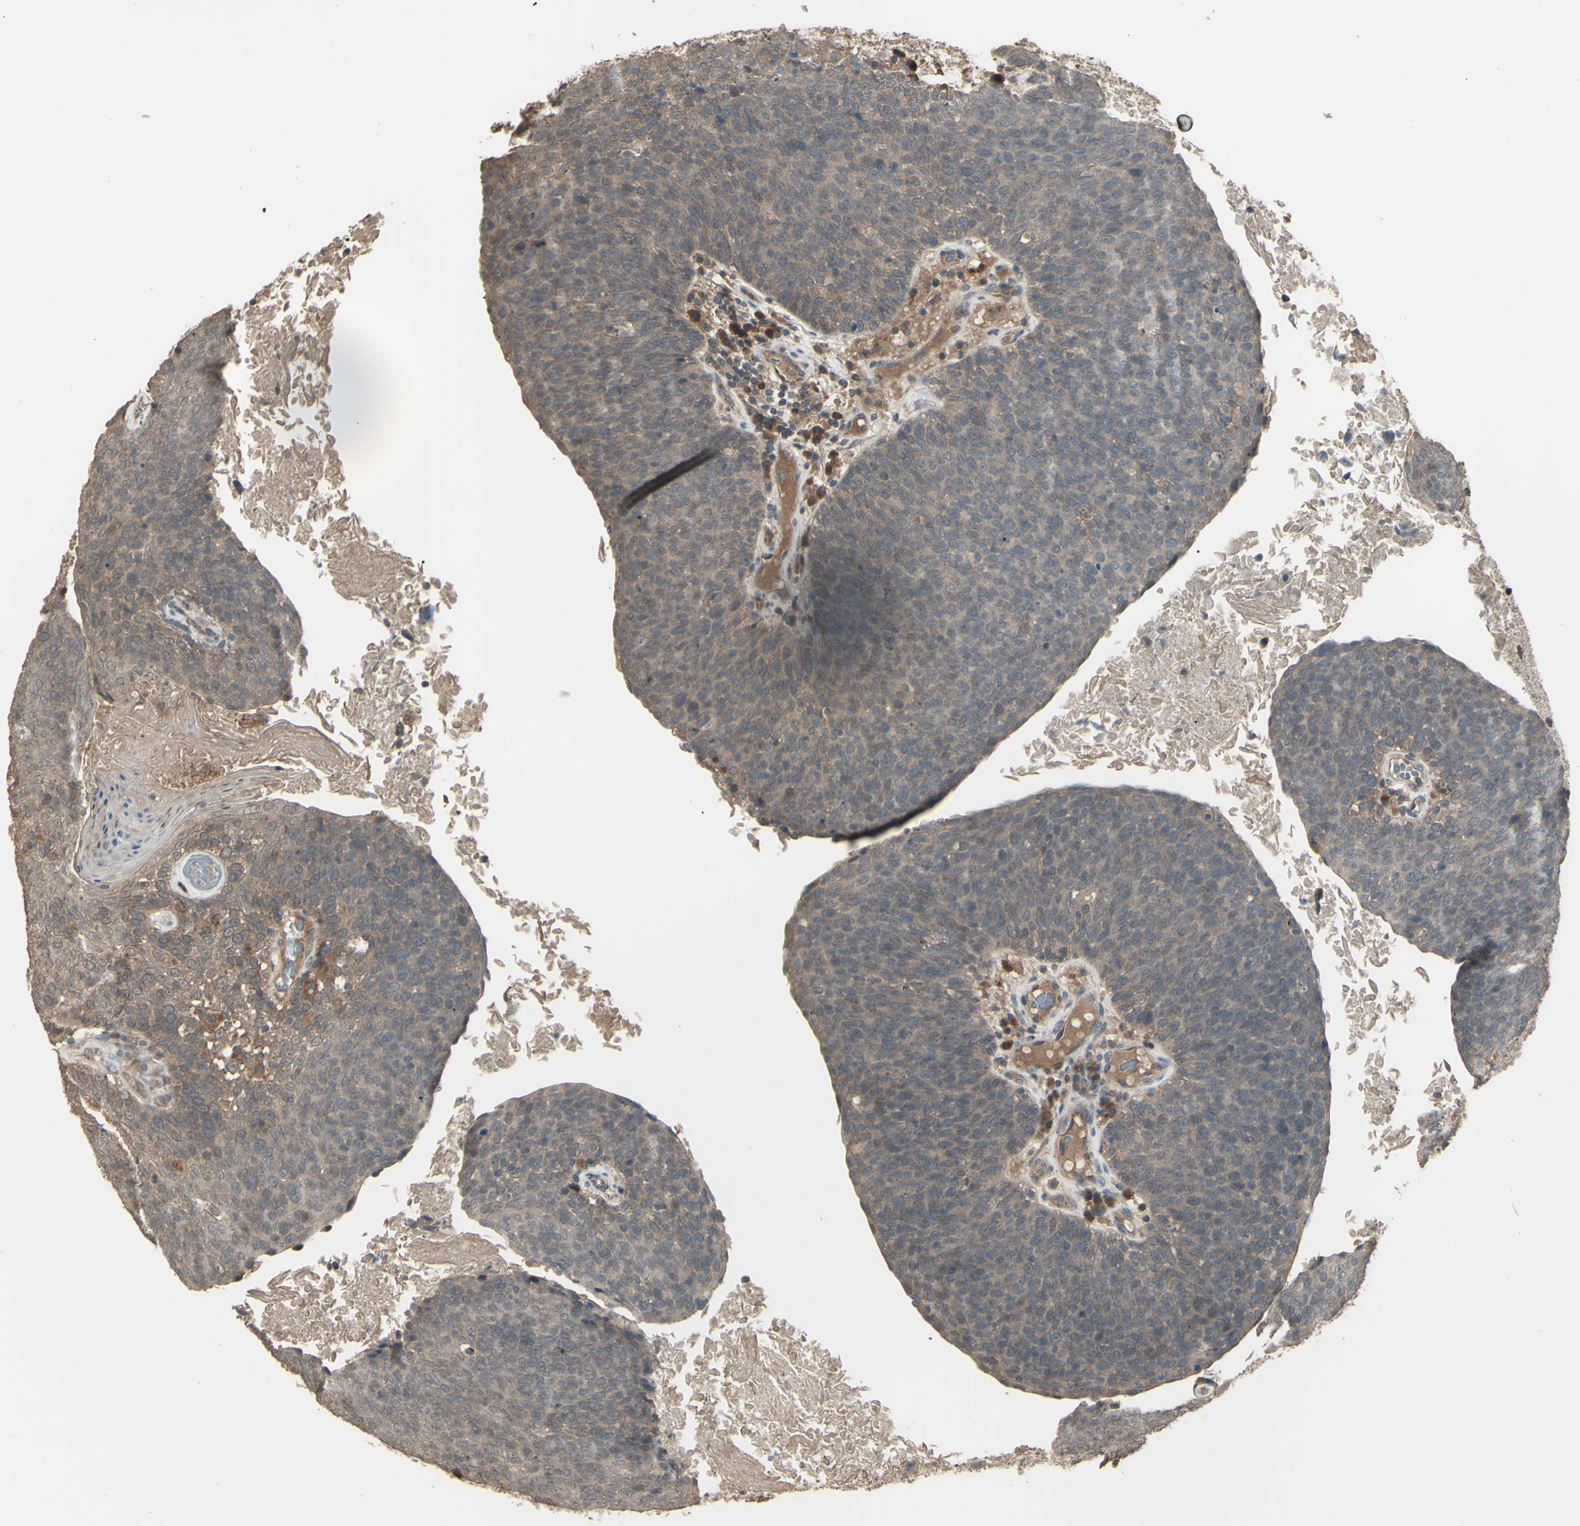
{"staining": {"intensity": "moderate", "quantity": ">75%", "location": "cytoplasmic/membranous"}, "tissue": "head and neck cancer", "cell_type": "Tumor cells", "image_type": "cancer", "snomed": [{"axis": "morphology", "description": "Squamous cell carcinoma, NOS"}, {"axis": "morphology", "description": "Squamous cell carcinoma, metastatic, NOS"}, {"axis": "topography", "description": "Lymph node"}, {"axis": "topography", "description": "Head-Neck"}], "caption": "This is a histology image of immunohistochemistry (IHC) staining of head and neck cancer, which shows moderate positivity in the cytoplasmic/membranous of tumor cells.", "gene": "GNAS", "patient": {"sex": "male", "age": 62}}